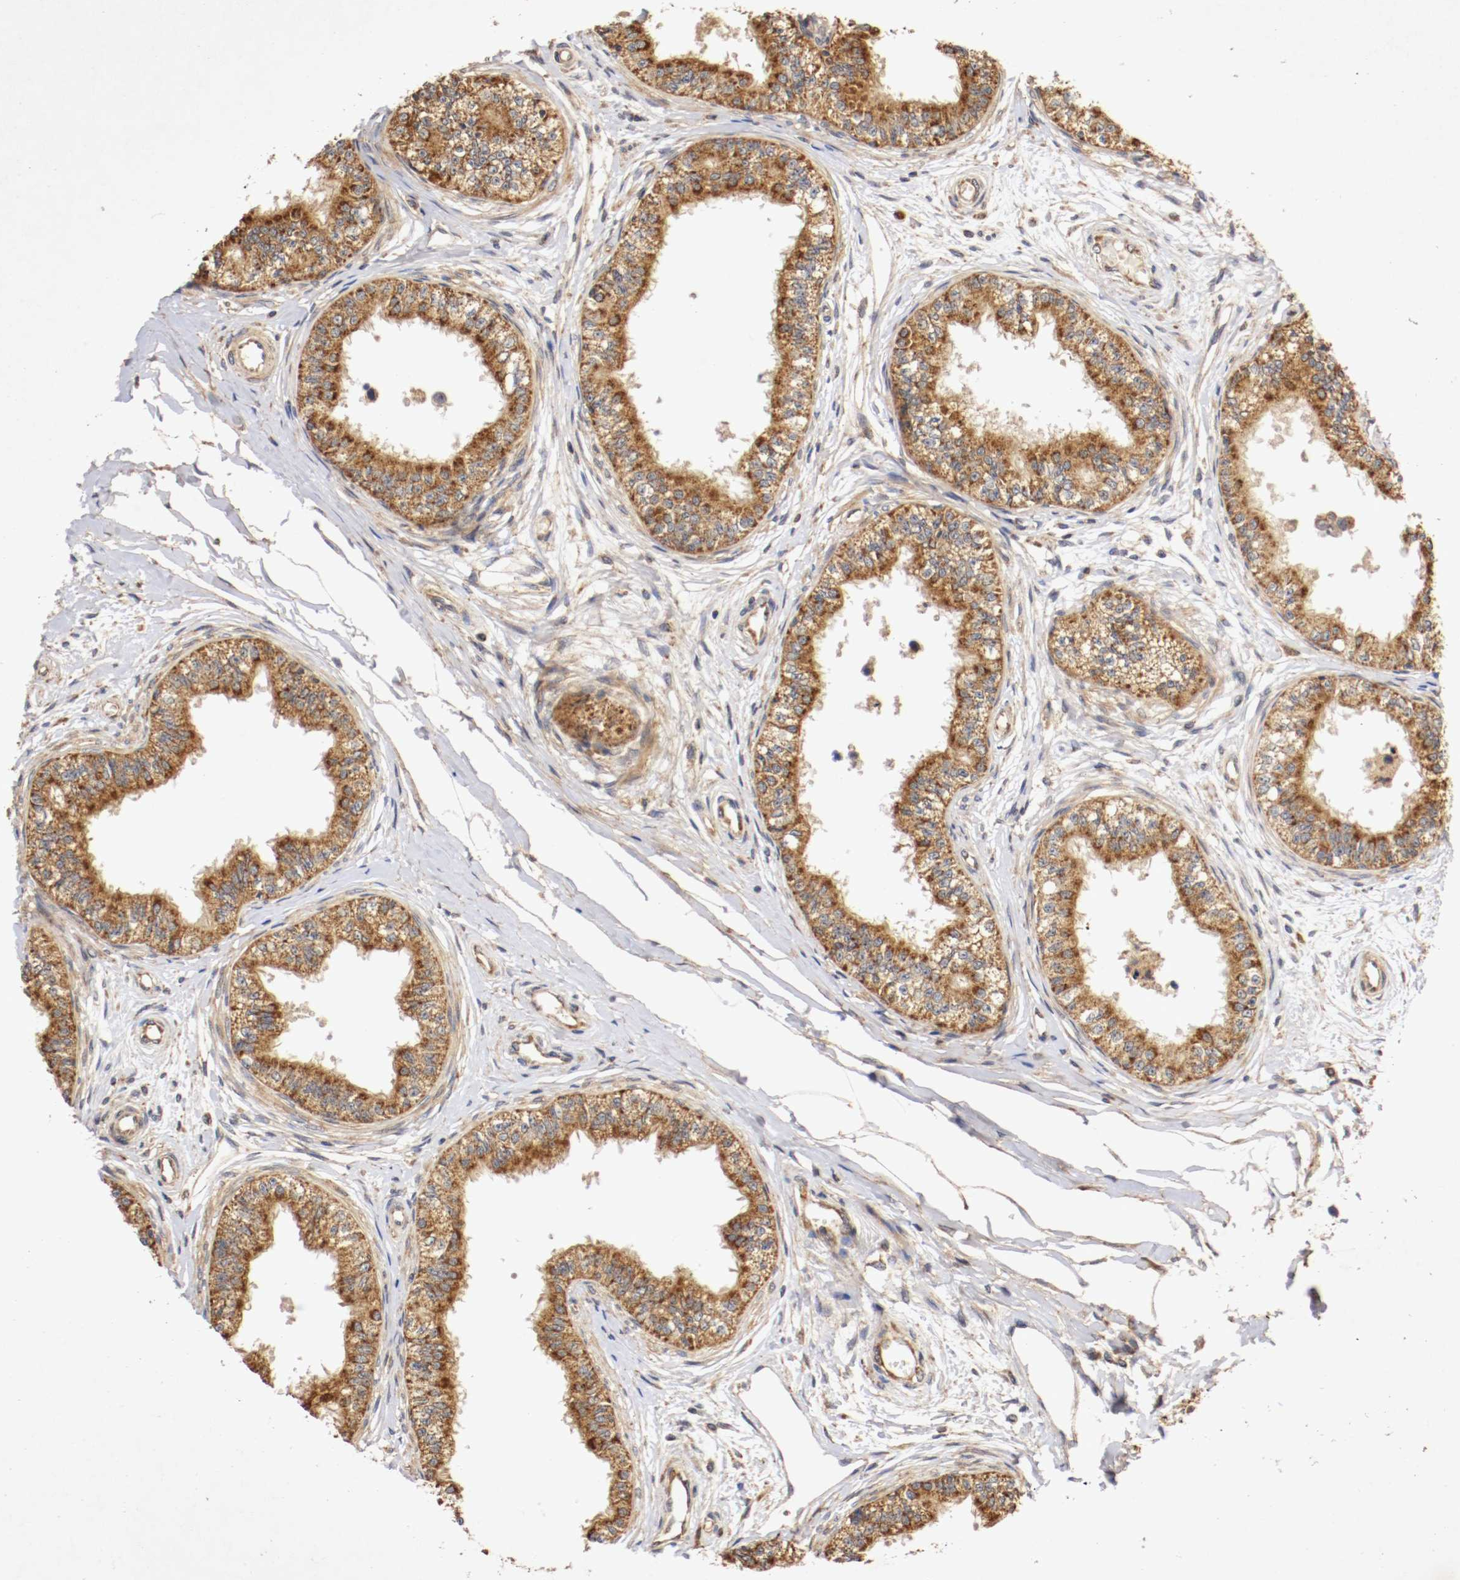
{"staining": {"intensity": "strong", "quantity": ">75%", "location": "cytoplasmic/membranous"}, "tissue": "epididymis", "cell_type": "Glandular cells", "image_type": "normal", "snomed": [{"axis": "morphology", "description": "Normal tissue, NOS"}, {"axis": "morphology", "description": "Adenocarcinoma, metastatic, NOS"}, {"axis": "topography", "description": "Testis"}, {"axis": "topography", "description": "Epididymis"}], "caption": "Normal epididymis reveals strong cytoplasmic/membranous staining in approximately >75% of glandular cells.", "gene": "VEZT", "patient": {"sex": "male", "age": 26}}